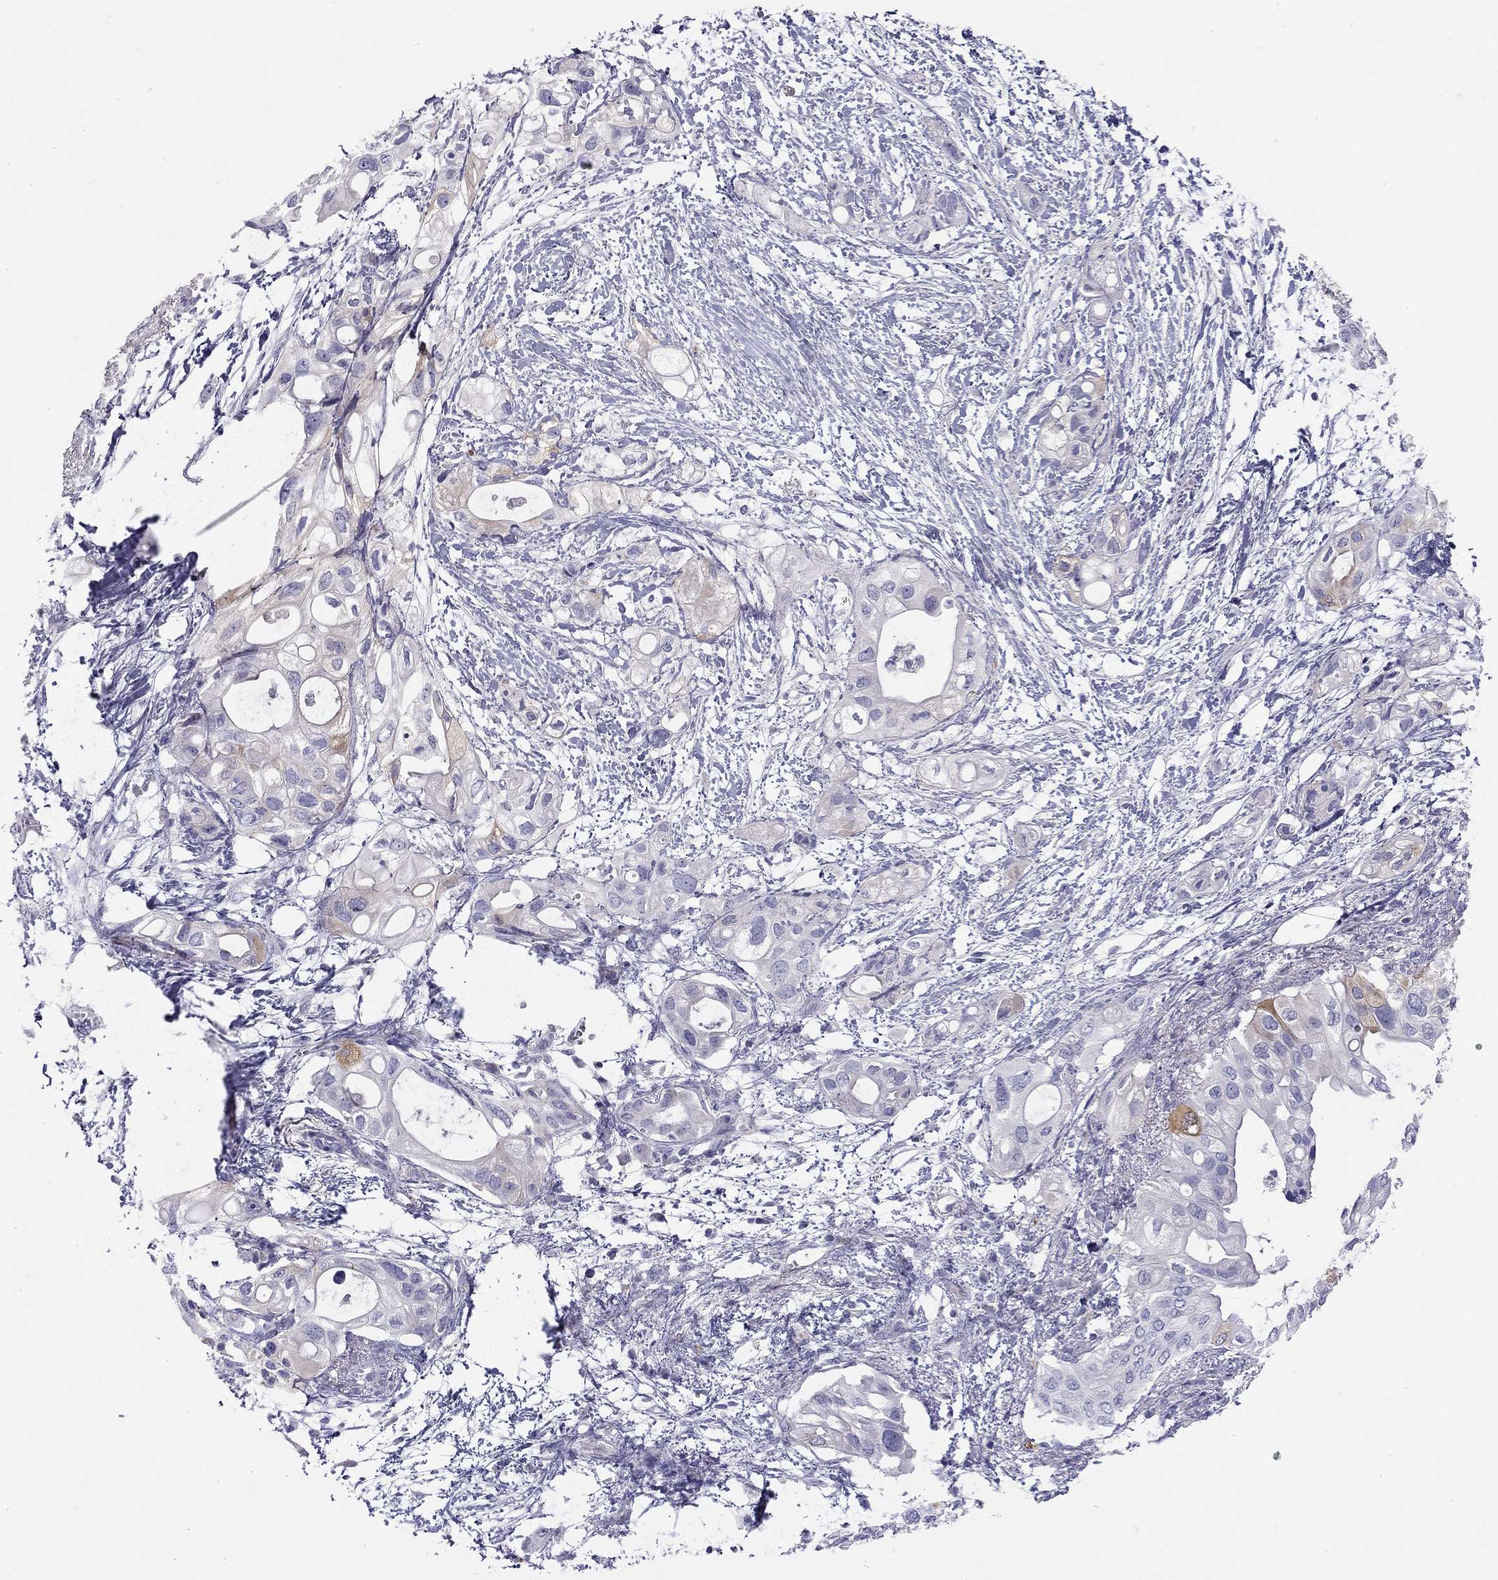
{"staining": {"intensity": "moderate", "quantity": "<25%", "location": "cytoplasmic/membranous"}, "tissue": "pancreatic cancer", "cell_type": "Tumor cells", "image_type": "cancer", "snomed": [{"axis": "morphology", "description": "Adenocarcinoma, NOS"}, {"axis": "topography", "description": "Pancreas"}], "caption": "IHC image of neoplastic tissue: human adenocarcinoma (pancreatic) stained using immunohistochemistry (IHC) shows low levels of moderate protein expression localized specifically in the cytoplasmic/membranous of tumor cells, appearing as a cytoplasmic/membranous brown color.", "gene": "RTL1", "patient": {"sex": "female", "age": 72}}